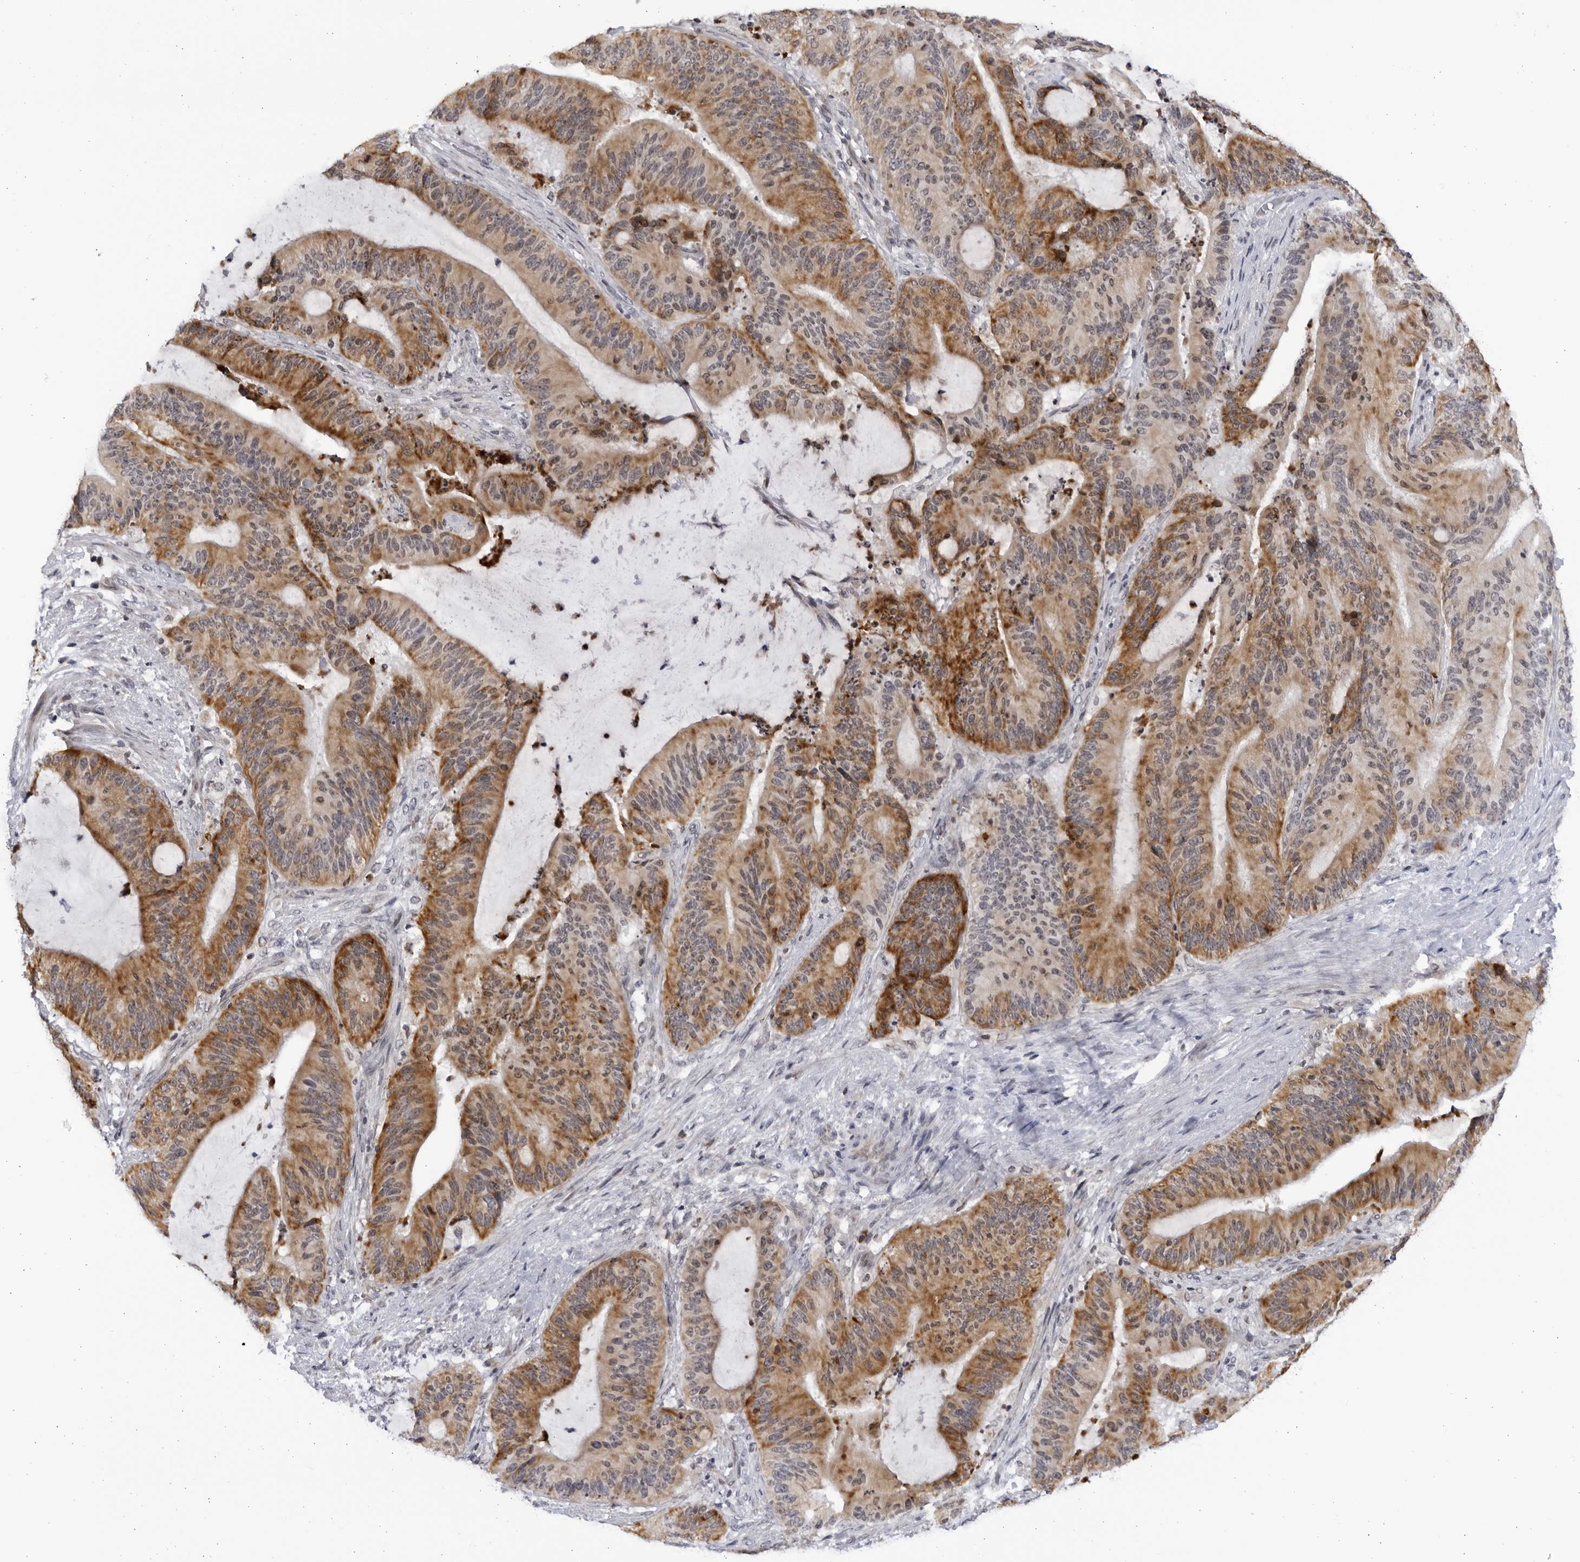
{"staining": {"intensity": "moderate", "quantity": ">75%", "location": "cytoplasmic/membranous"}, "tissue": "liver cancer", "cell_type": "Tumor cells", "image_type": "cancer", "snomed": [{"axis": "morphology", "description": "Normal tissue, NOS"}, {"axis": "morphology", "description": "Cholangiocarcinoma"}, {"axis": "topography", "description": "Liver"}, {"axis": "topography", "description": "Peripheral nerve tissue"}], "caption": "A photomicrograph of human liver cancer (cholangiocarcinoma) stained for a protein displays moderate cytoplasmic/membranous brown staining in tumor cells.", "gene": "SLC25A22", "patient": {"sex": "female", "age": 73}}